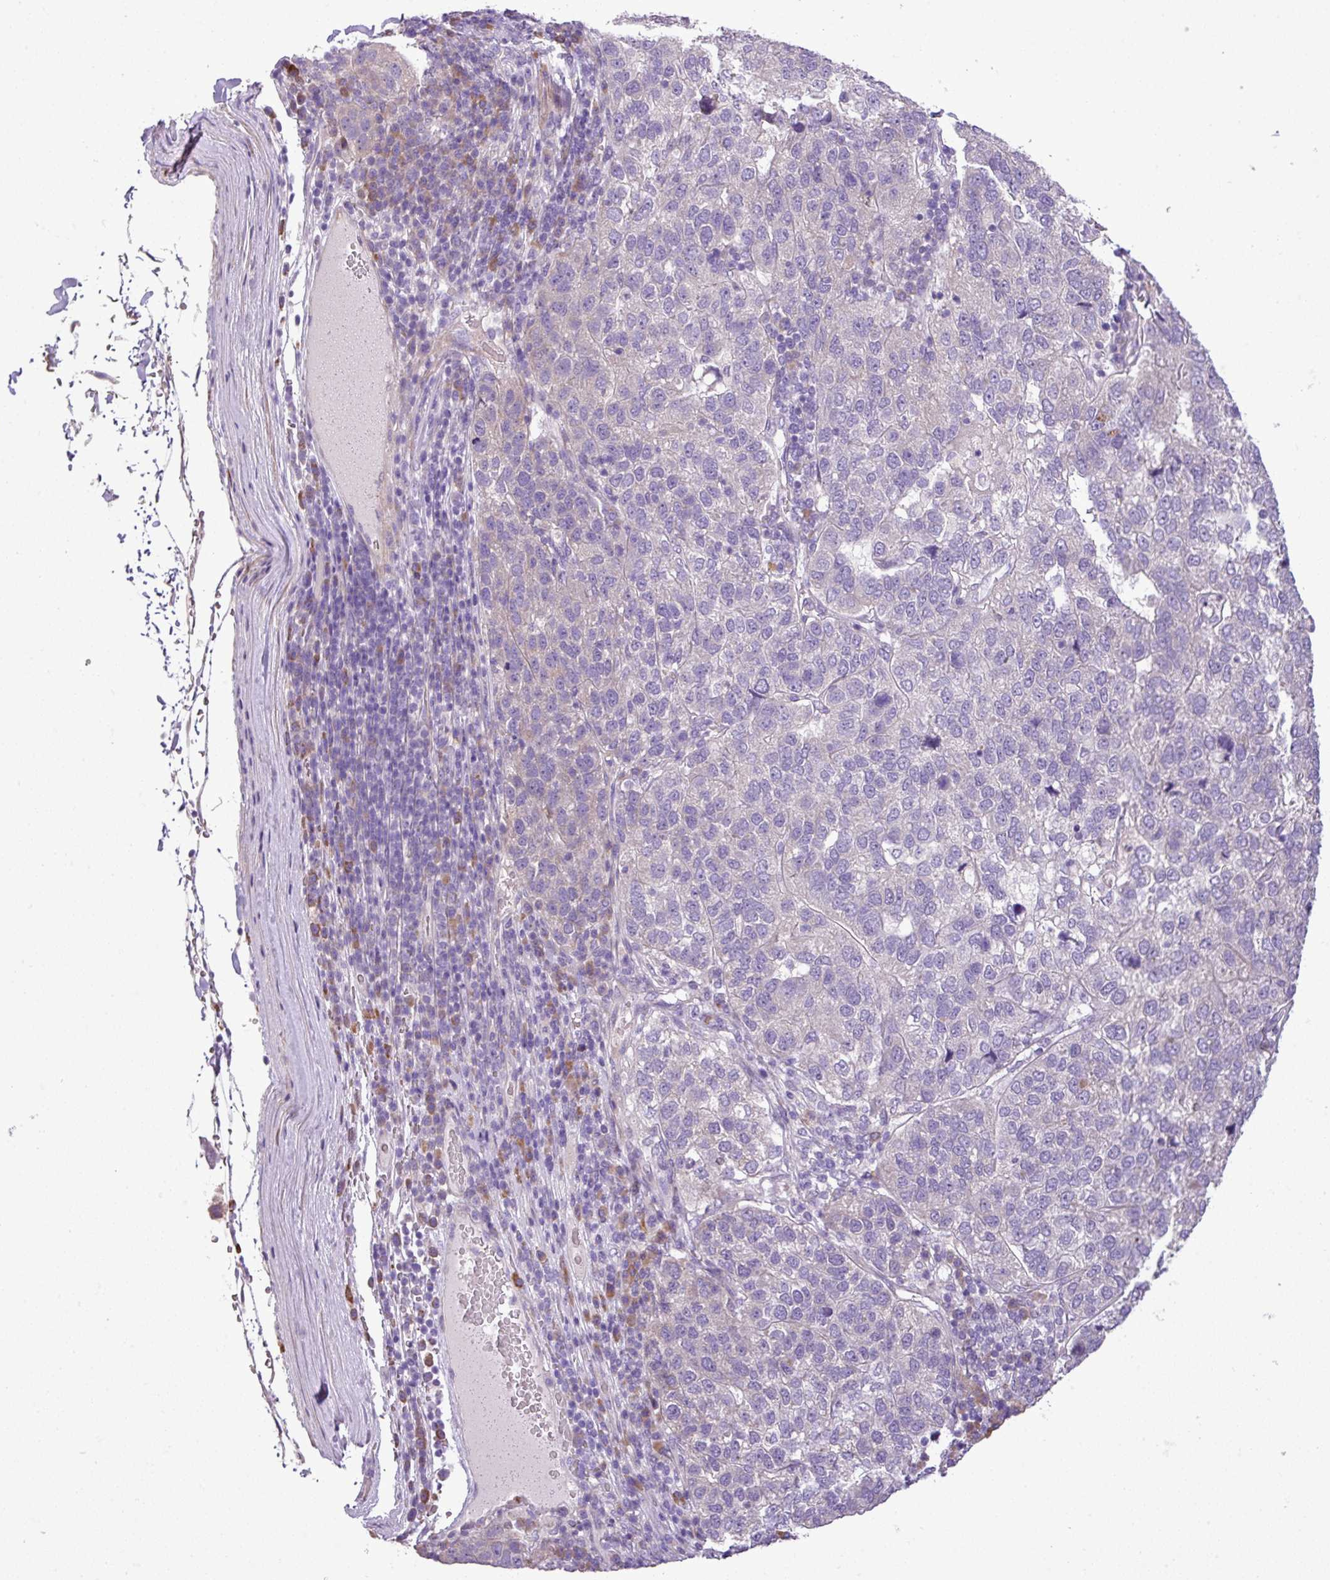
{"staining": {"intensity": "negative", "quantity": "none", "location": "none"}, "tissue": "pancreatic cancer", "cell_type": "Tumor cells", "image_type": "cancer", "snomed": [{"axis": "morphology", "description": "Adenocarcinoma, NOS"}, {"axis": "topography", "description": "Pancreas"}], "caption": "Tumor cells show no significant positivity in pancreatic cancer (adenocarcinoma).", "gene": "MOCS3", "patient": {"sex": "female", "age": 61}}